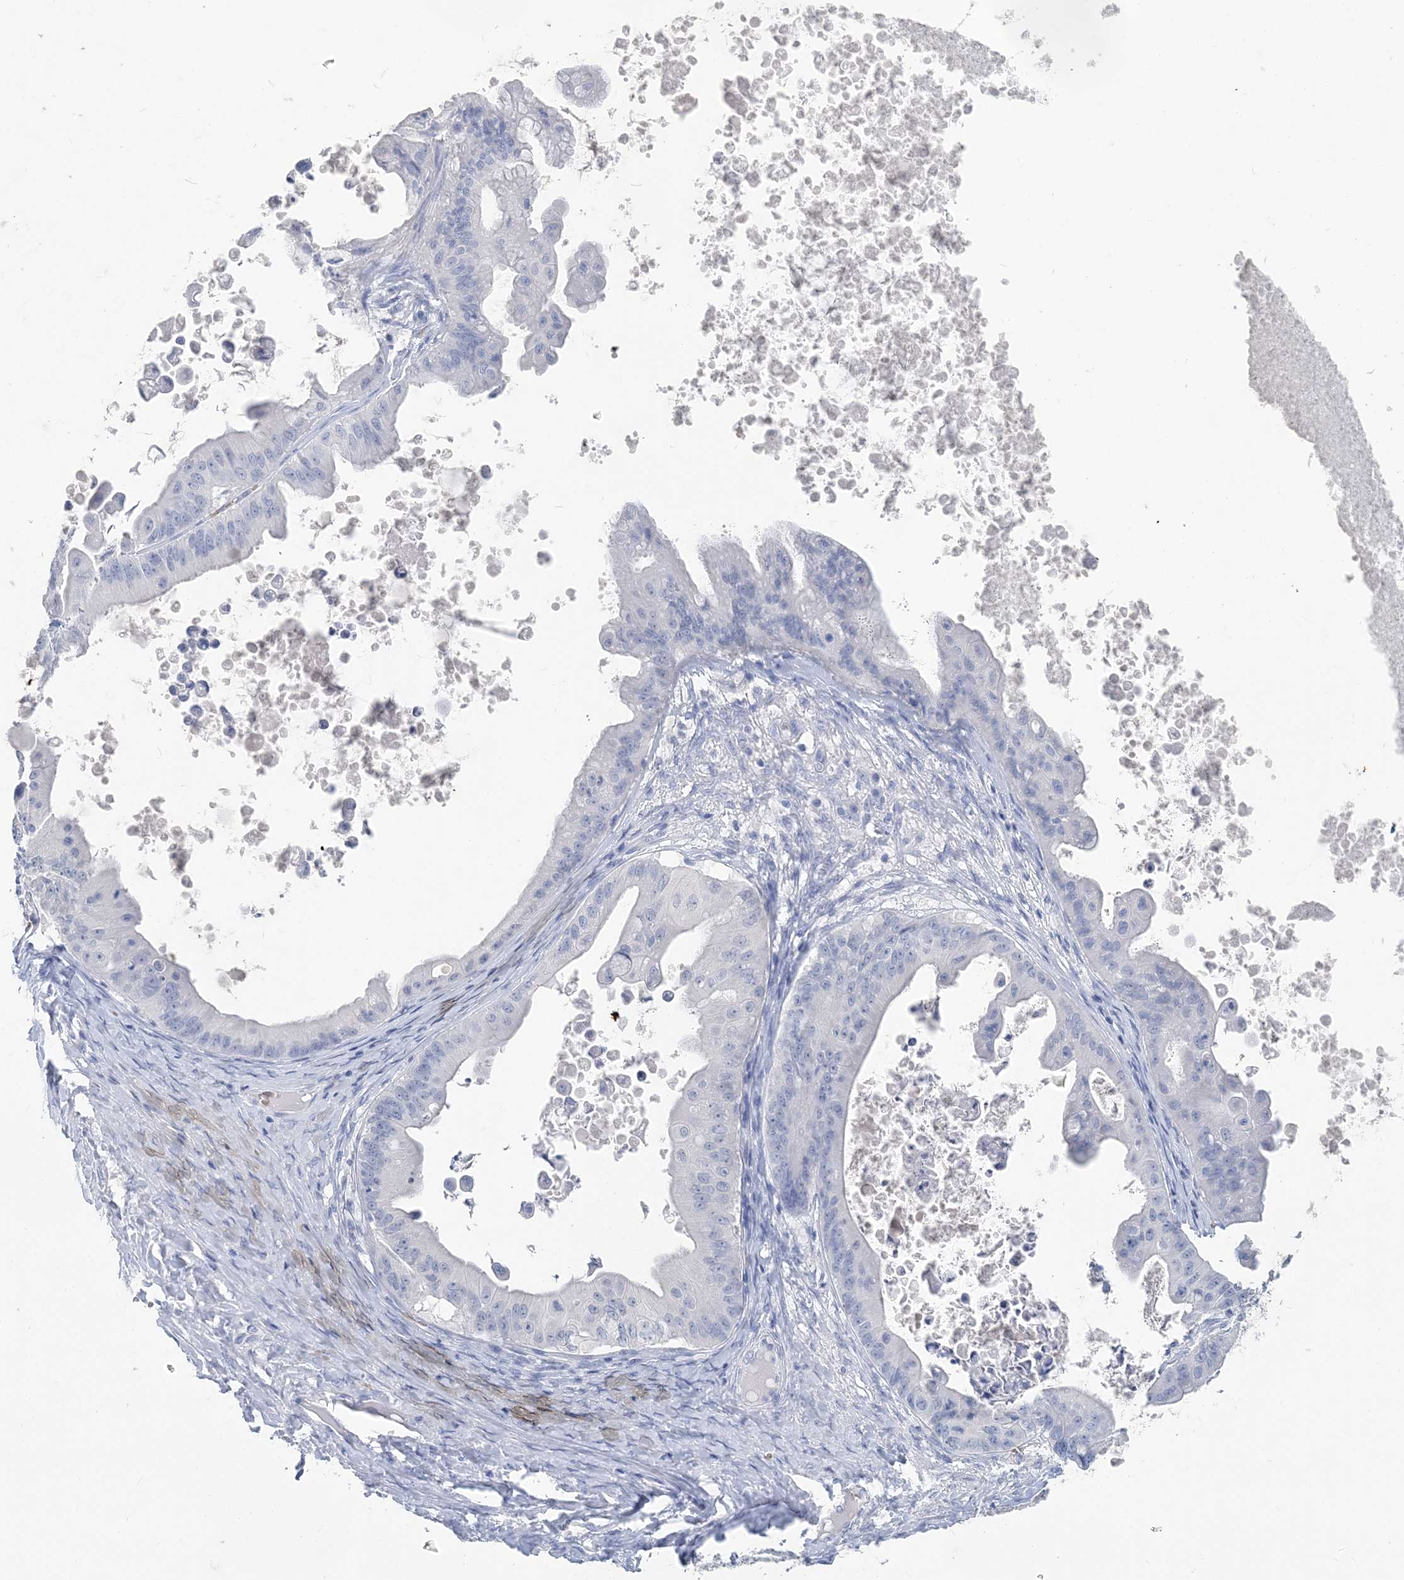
{"staining": {"intensity": "negative", "quantity": "none", "location": "none"}, "tissue": "ovarian cancer", "cell_type": "Tumor cells", "image_type": "cancer", "snomed": [{"axis": "morphology", "description": "Cystadenocarcinoma, mucinous, NOS"}, {"axis": "topography", "description": "Ovary"}], "caption": "The immunohistochemistry (IHC) histopathology image has no significant staining in tumor cells of ovarian cancer (mucinous cystadenocarcinoma) tissue.", "gene": "HBA2", "patient": {"sex": "female", "age": 37}}